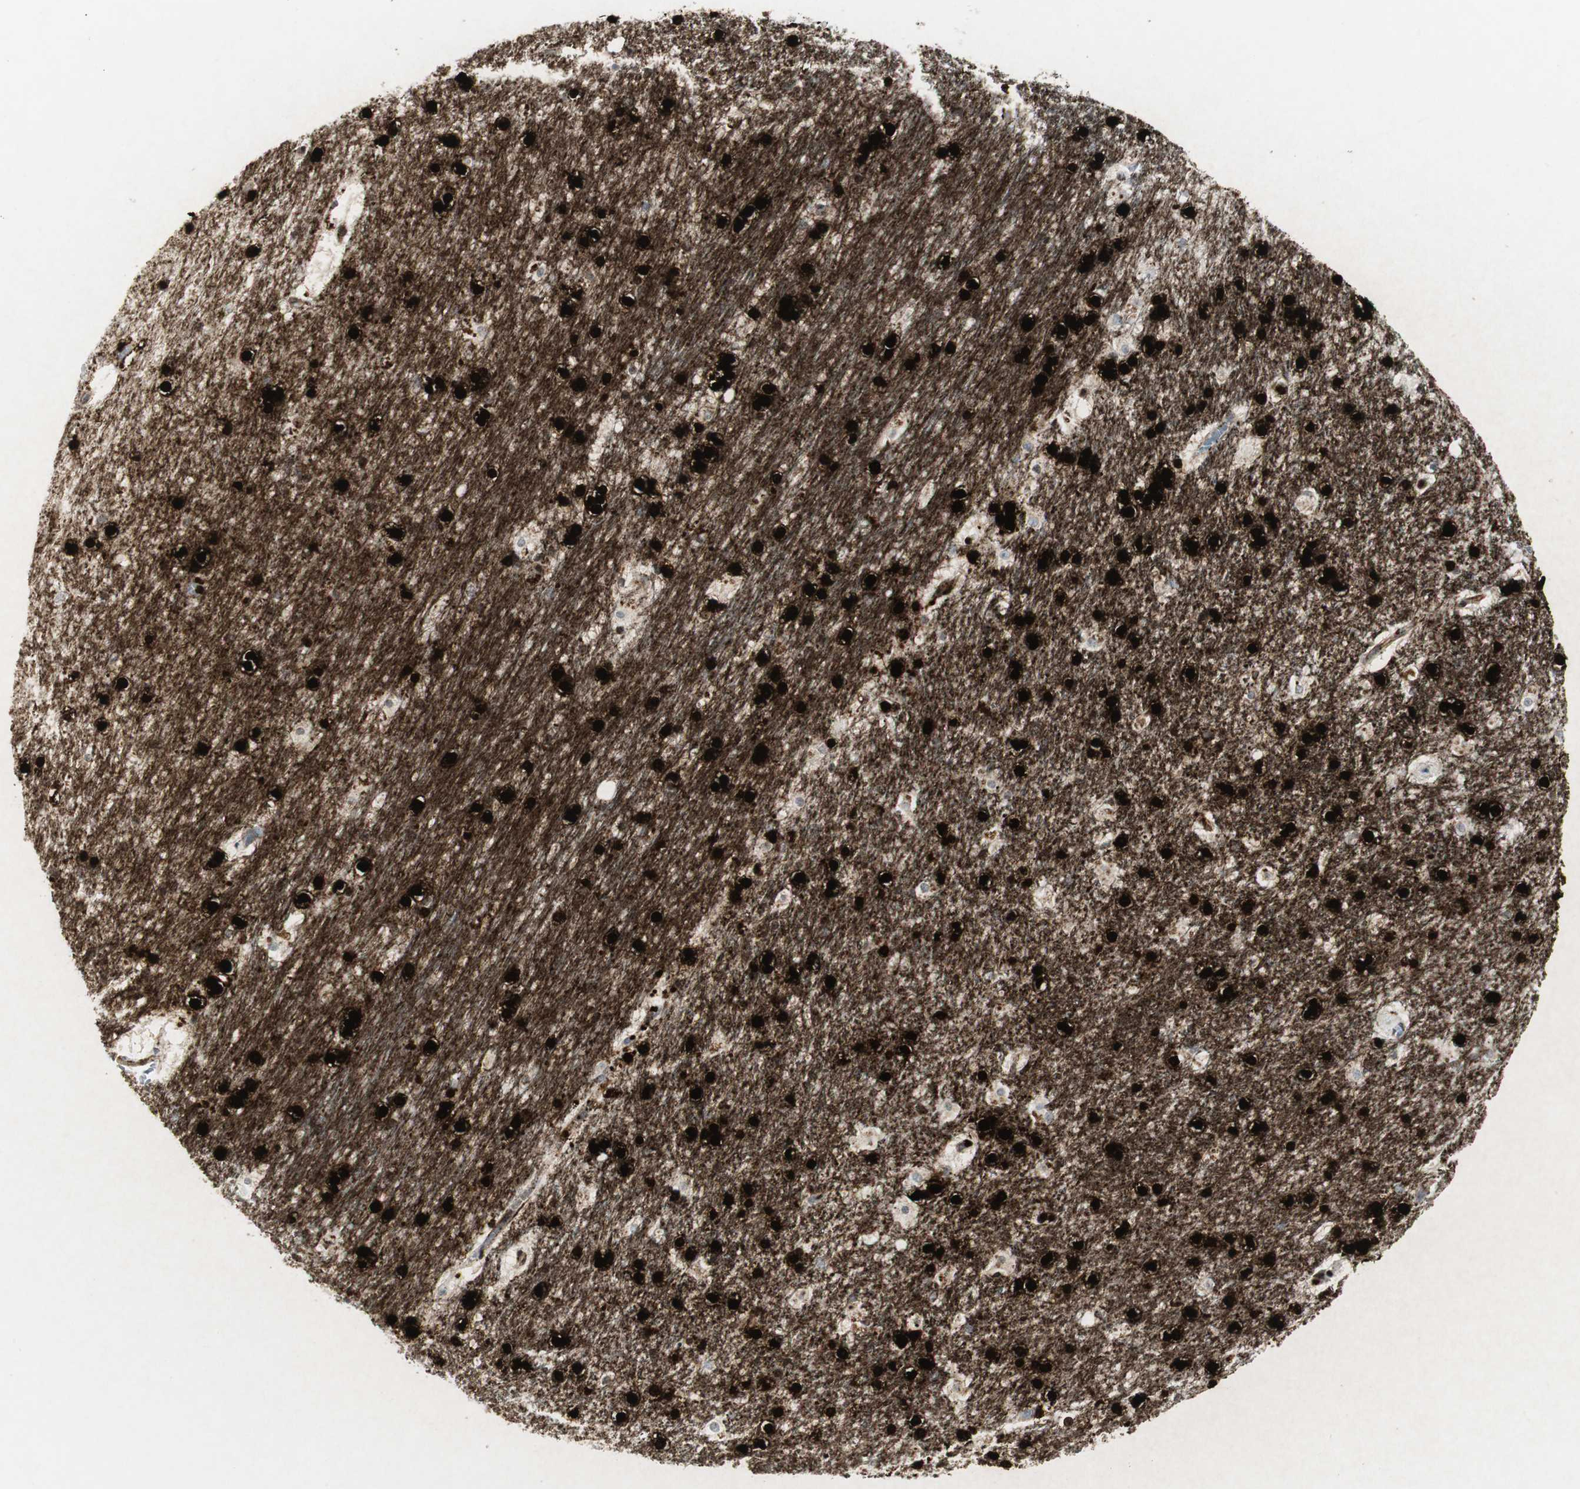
{"staining": {"intensity": "strong", "quantity": ">75%", "location": "cytoplasmic/membranous,nuclear"}, "tissue": "hippocampus", "cell_type": "Glial cells", "image_type": "normal", "snomed": [{"axis": "morphology", "description": "Normal tissue, NOS"}, {"axis": "topography", "description": "Hippocampus"}], "caption": "Glial cells reveal high levels of strong cytoplasmic/membranous,nuclear positivity in about >75% of cells in unremarkable hippocampus. Using DAB (brown) and hematoxylin (blue) stains, captured at high magnification using brightfield microscopy.", "gene": "PPP1R14A", "patient": {"sex": "female", "age": 19}}